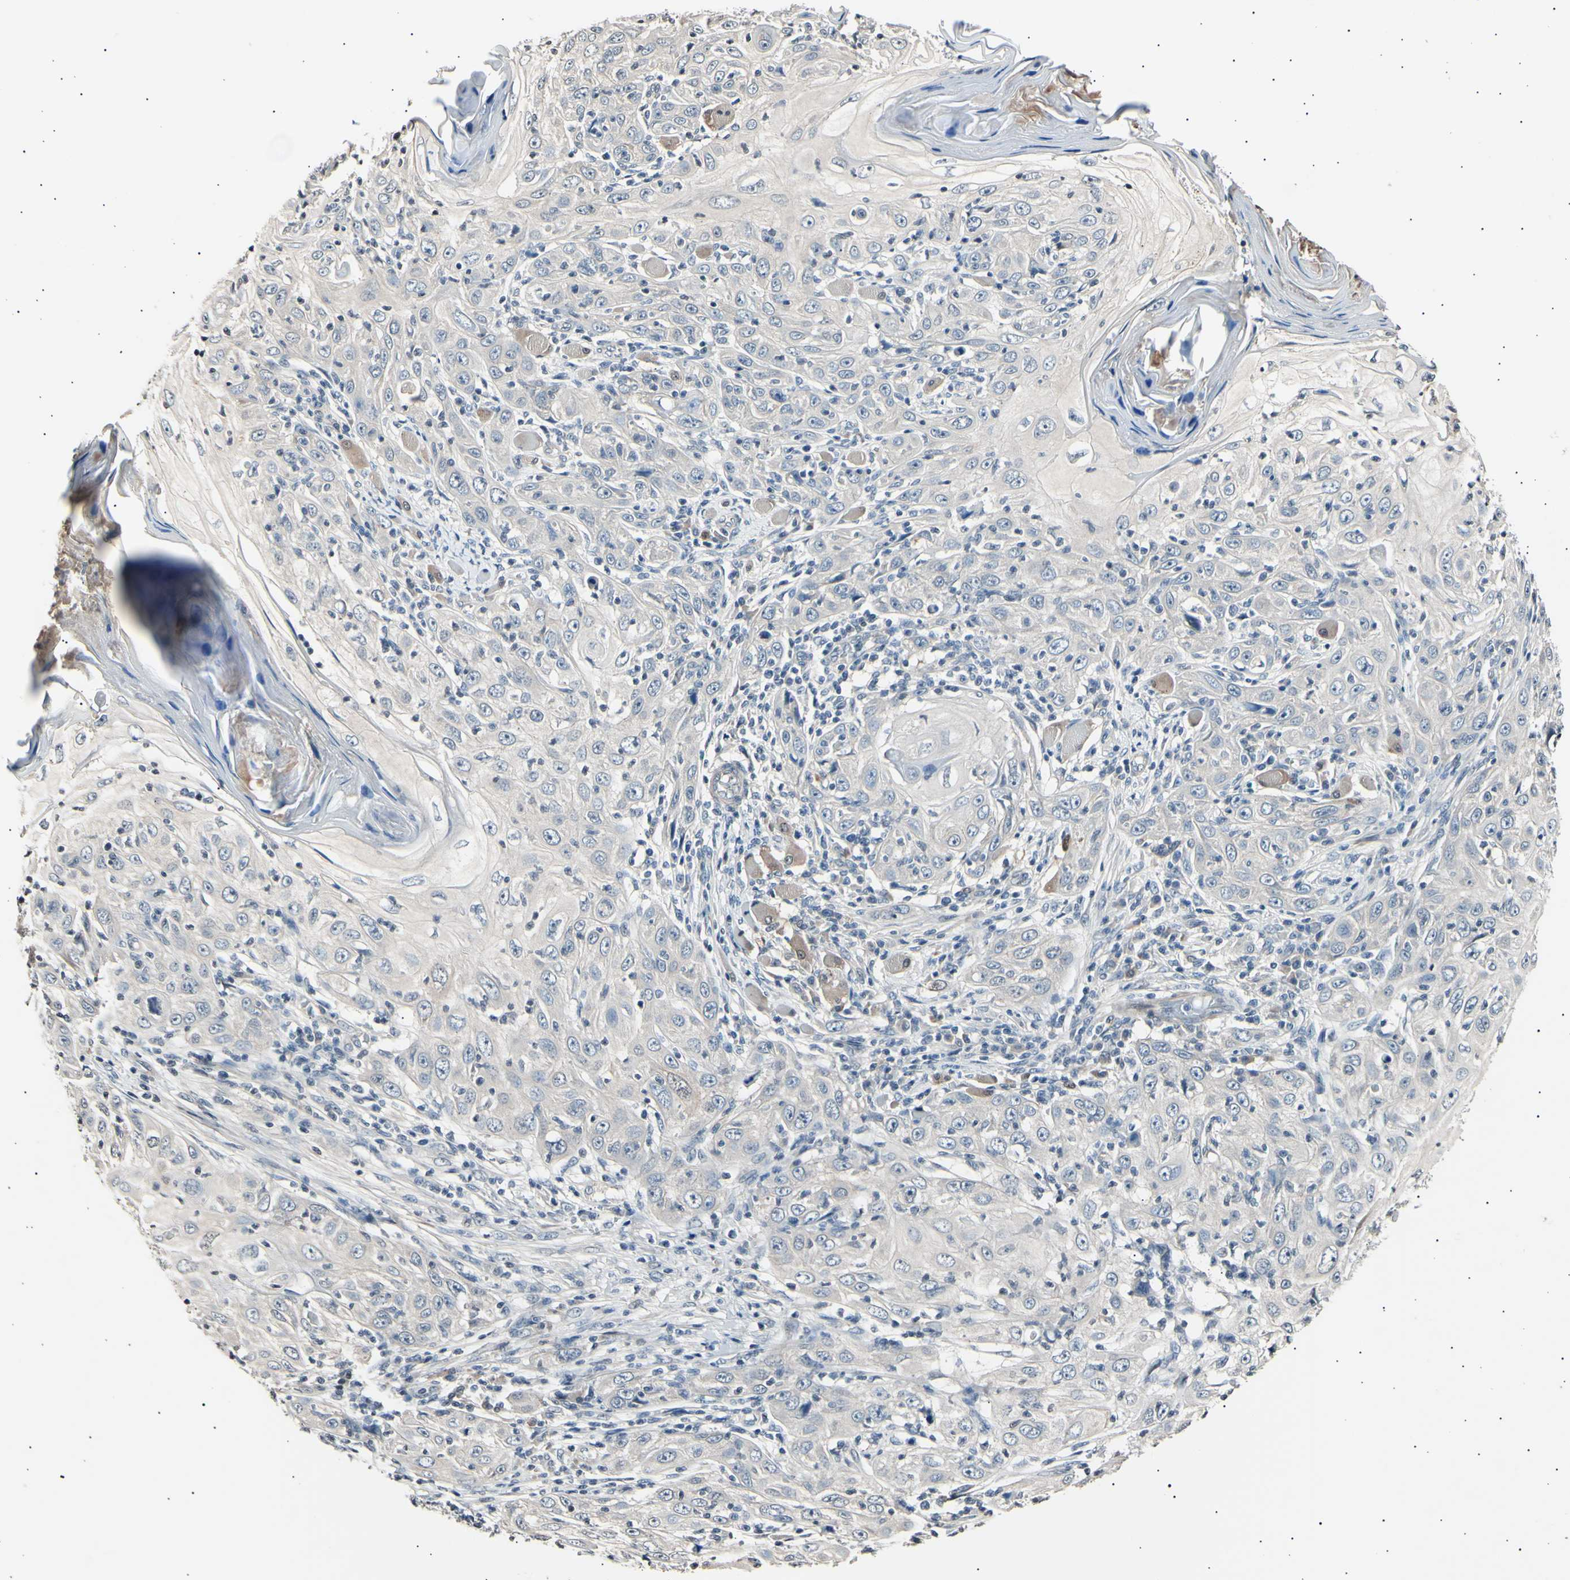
{"staining": {"intensity": "negative", "quantity": "none", "location": "none"}, "tissue": "skin cancer", "cell_type": "Tumor cells", "image_type": "cancer", "snomed": [{"axis": "morphology", "description": "Squamous cell carcinoma, NOS"}, {"axis": "topography", "description": "Skin"}], "caption": "Image shows no protein positivity in tumor cells of skin cancer (squamous cell carcinoma) tissue.", "gene": "AK1", "patient": {"sex": "female", "age": 88}}